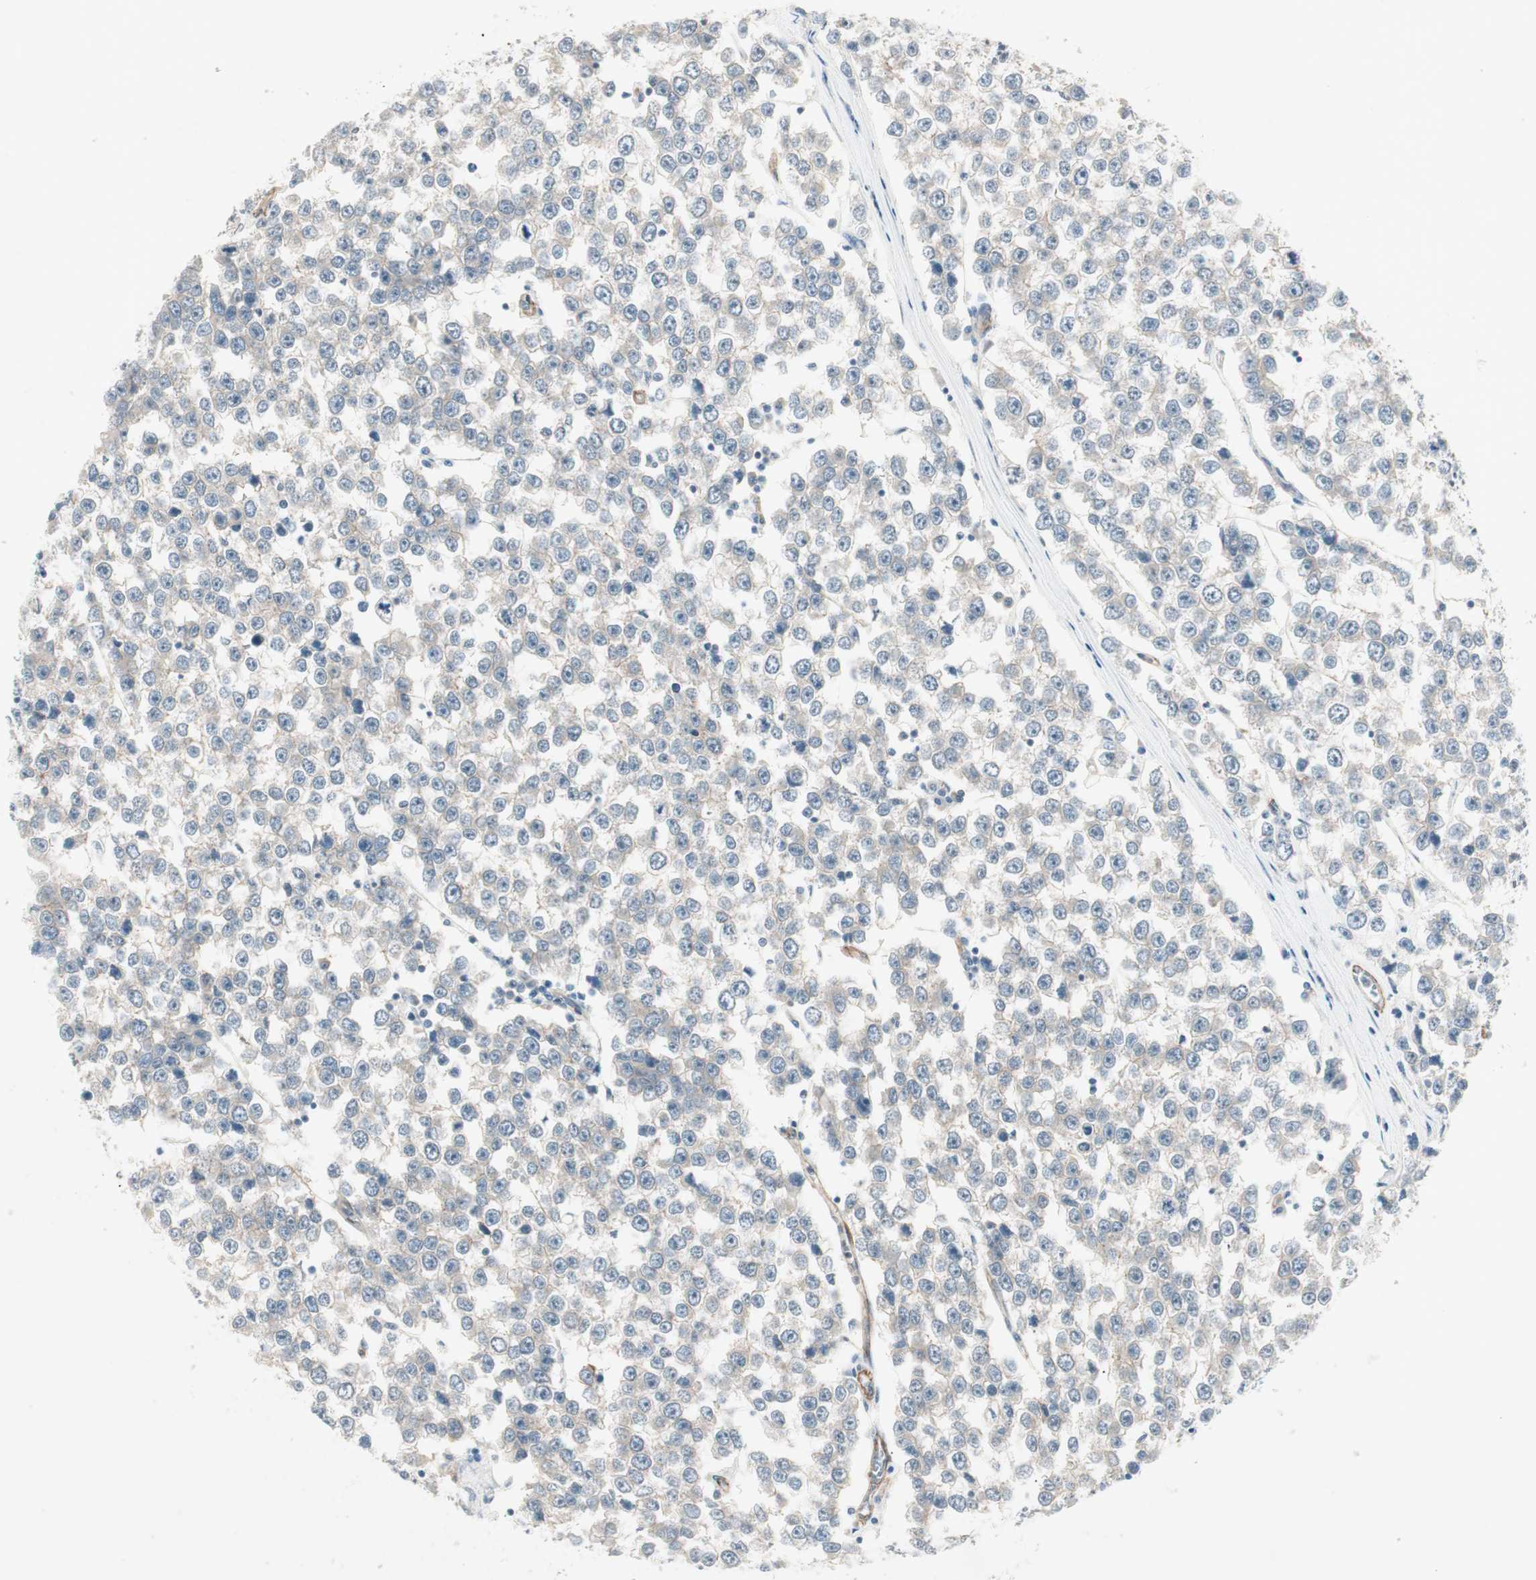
{"staining": {"intensity": "weak", "quantity": "25%-75%", "location": "cytoplasmic/membranous"}, "tissue": "testis cancer", "cell_type": "Tumor cells", "image_type": "cancer", "snomed": [{"axis": "morphology", "description": "Seminoma, NOS"}, {"axis": "morphology", "description": "Carcinoma, Embryonal, NOS"}, {"axis": "topography", "description": "Testis"}], "caption": "About 25%-75% of tumor cells in testis cancer (embryonal carcinoma) exhibit weak cytoplasmic/membranous protein expression as visualized by brown immunohistochemical staining.", "gene": "ITGB4", "patient": {"sex": "male", "age": 52}}